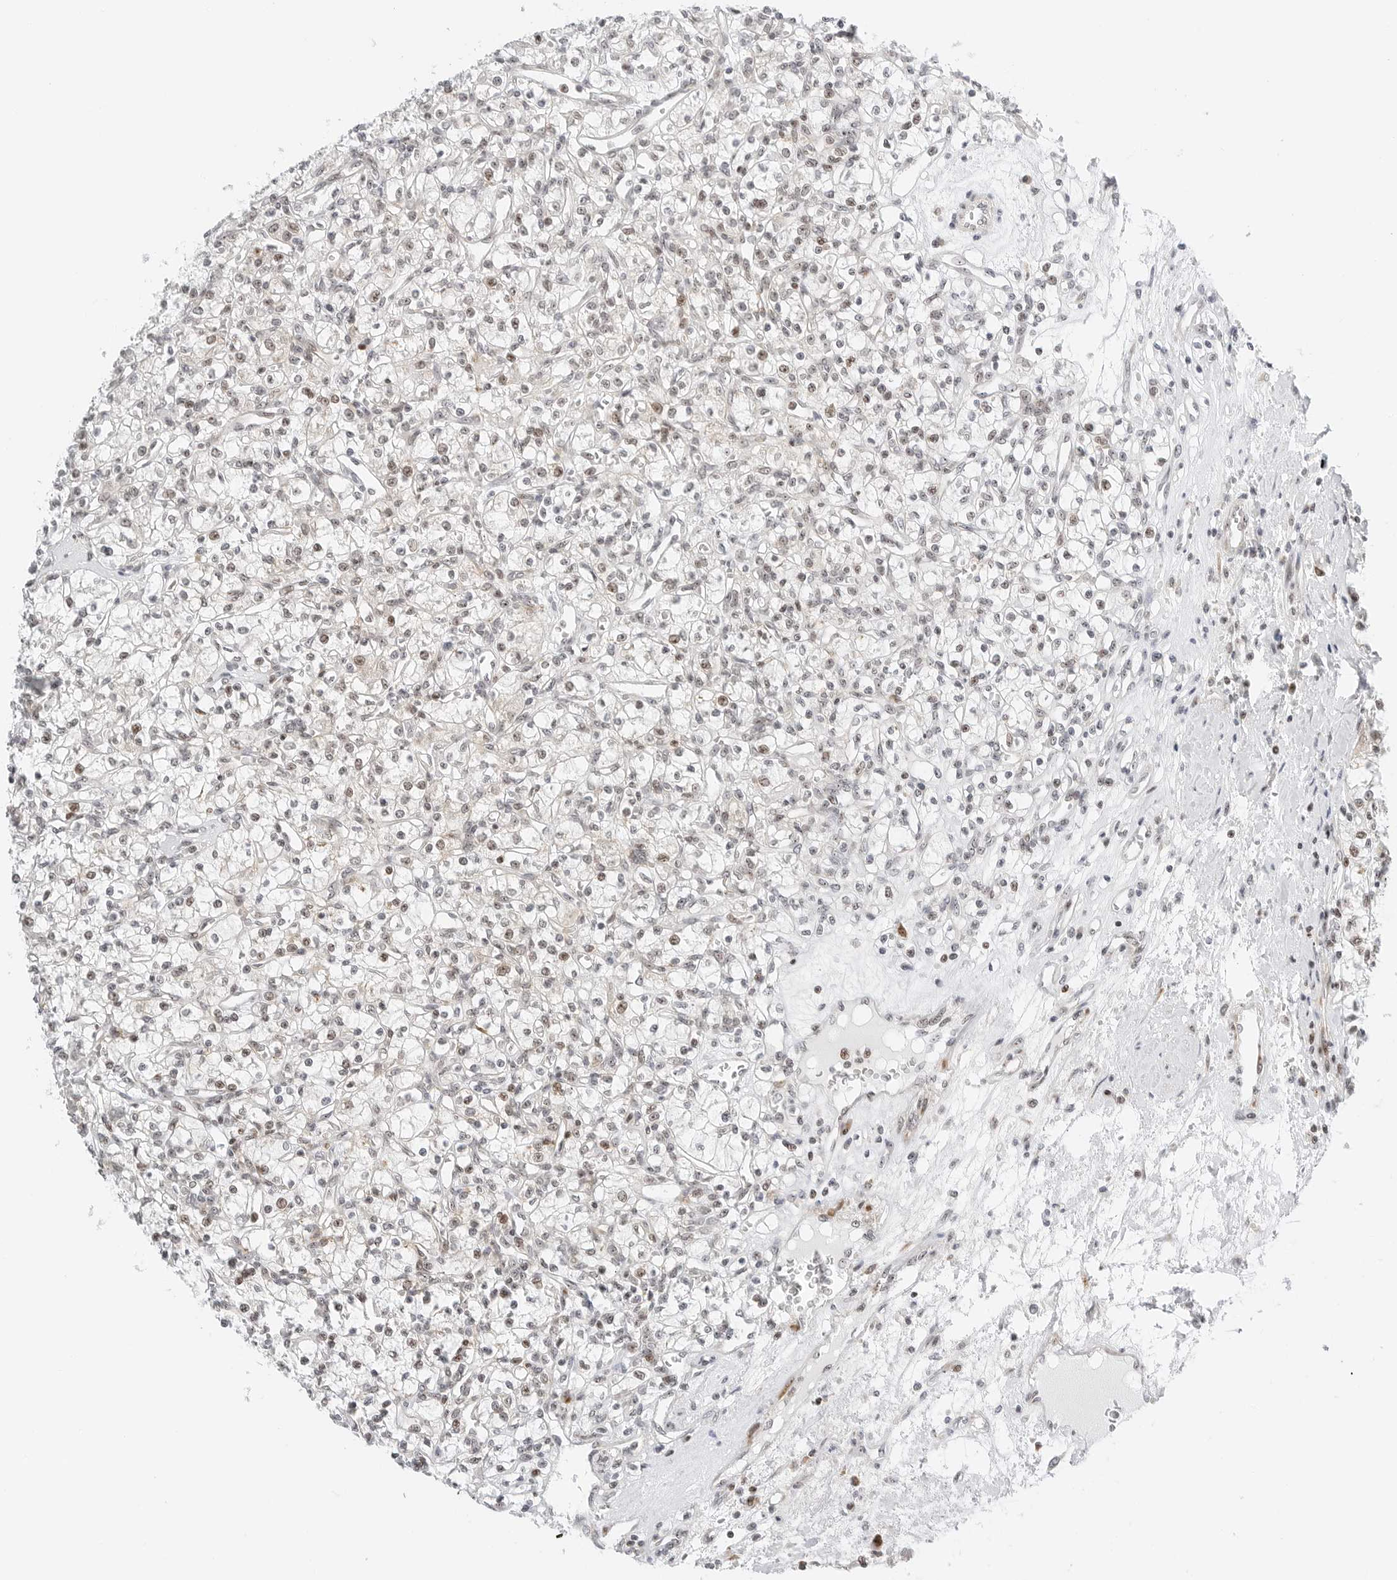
{"staining": {"intensity": "weak", "quantity": "<25%", "location": "nuclear"}, "tissue": "renal cancer", "cell_type": "Tumor cells", "image_type": "cancer", "snomed": [{"axis": "morphology", "description": "Adenocarcinoma, NOS"}, {"axis": "topography", "description": "Kidney"}], "caption": "The image shows no significant expression in tumor cells of renal cancer (adenocarcinoma).", "gene": "RIMKLA", "patient": {"sex": "female", "age": 59}}